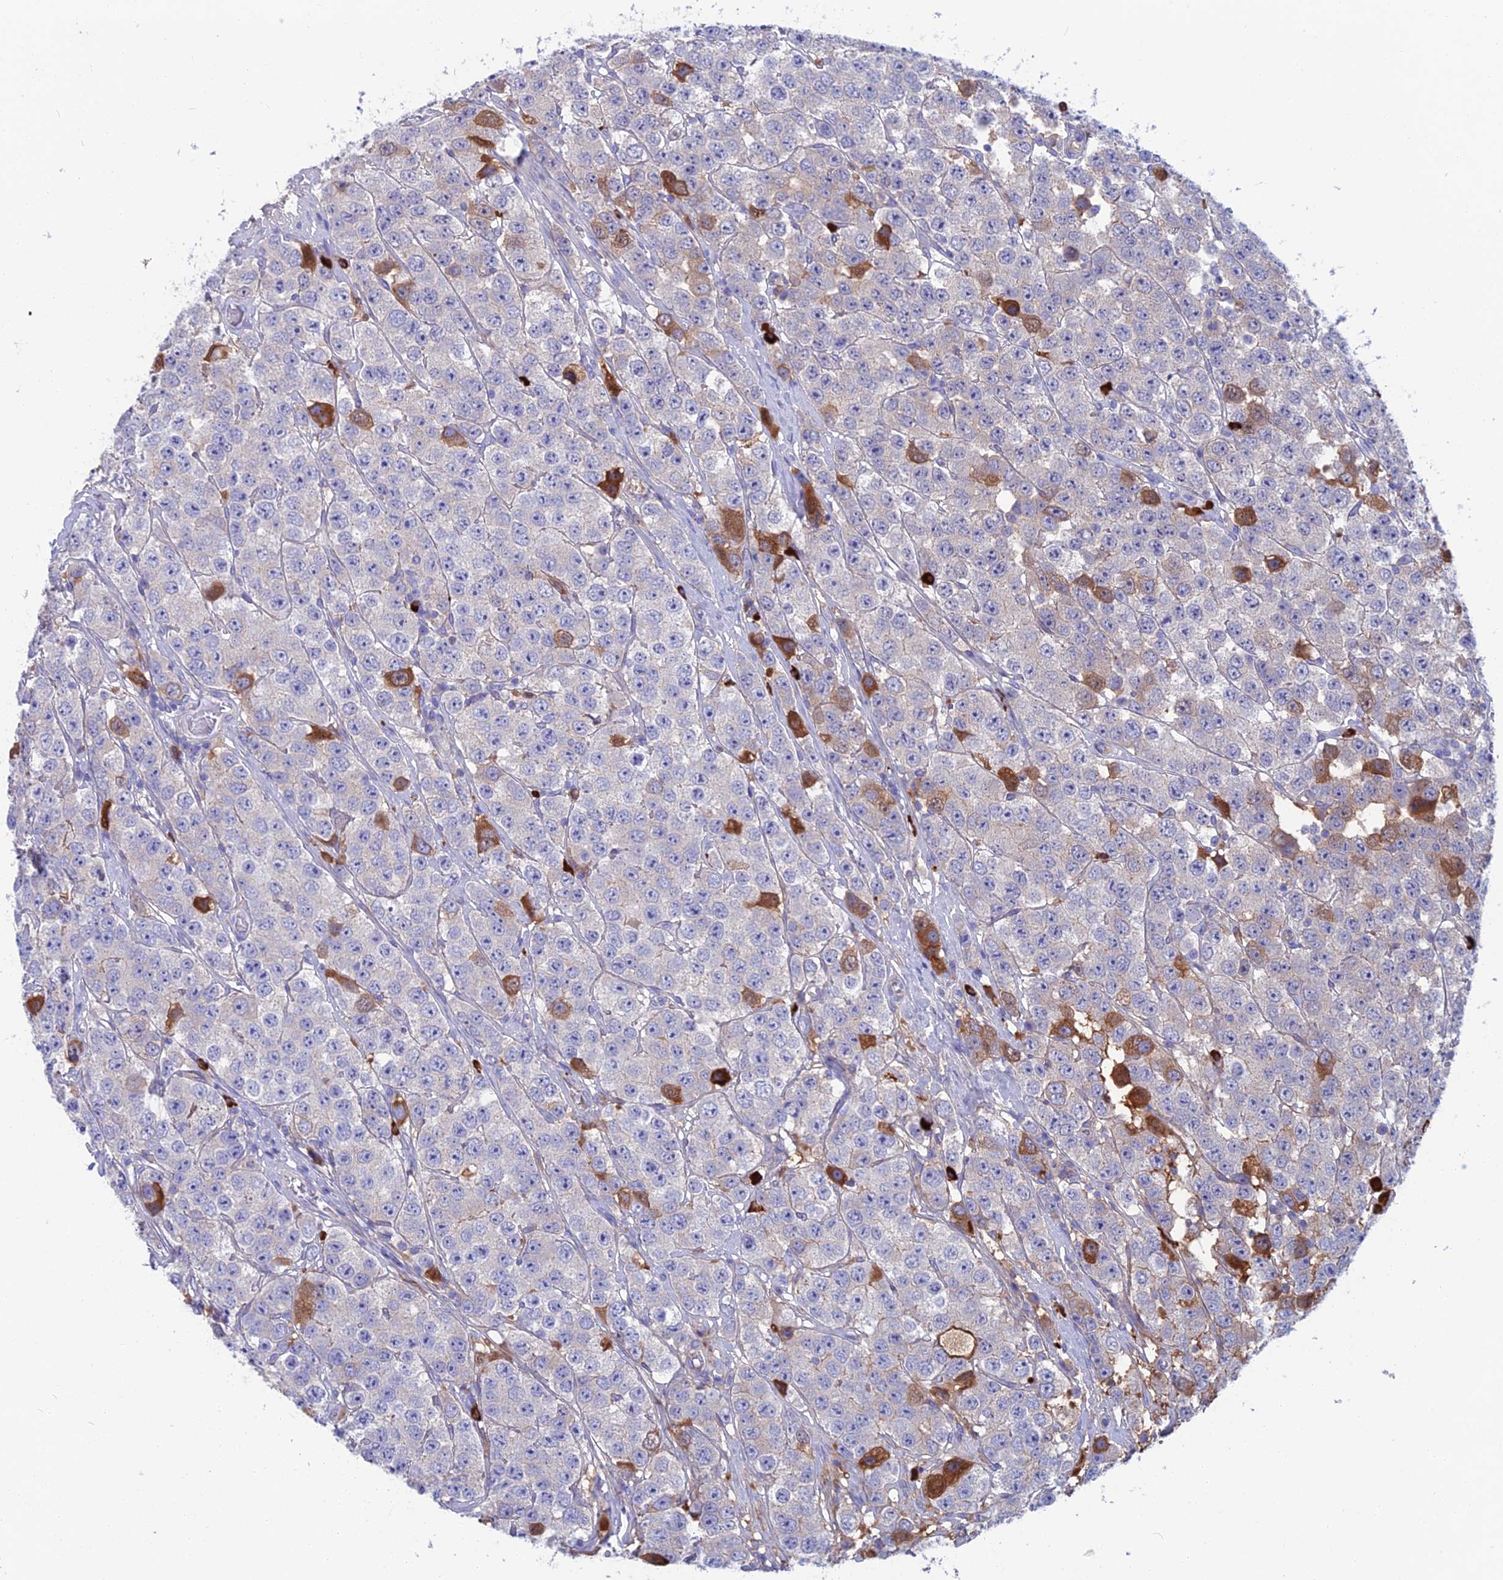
{"staining": {"intensity": "moderate", "quantity": "<25%", "location": "cytoplasmic/membranous"}, "tissue": "testis cancer", "cell_type": "Tumor cells", "image_type": "cancer", "snomed": [{"axis": "morphology", "description": "Seminoma, NOS"}, {"axis": "topography", "description": "Testis"}], "caption": "The image shows a brown stain indicating the presence of a protein in the cytoplasmic/membranous of tumor cells in testis cancer.", "gene": "SNAP91", "patient": {"sex": "male", "age": 28}}